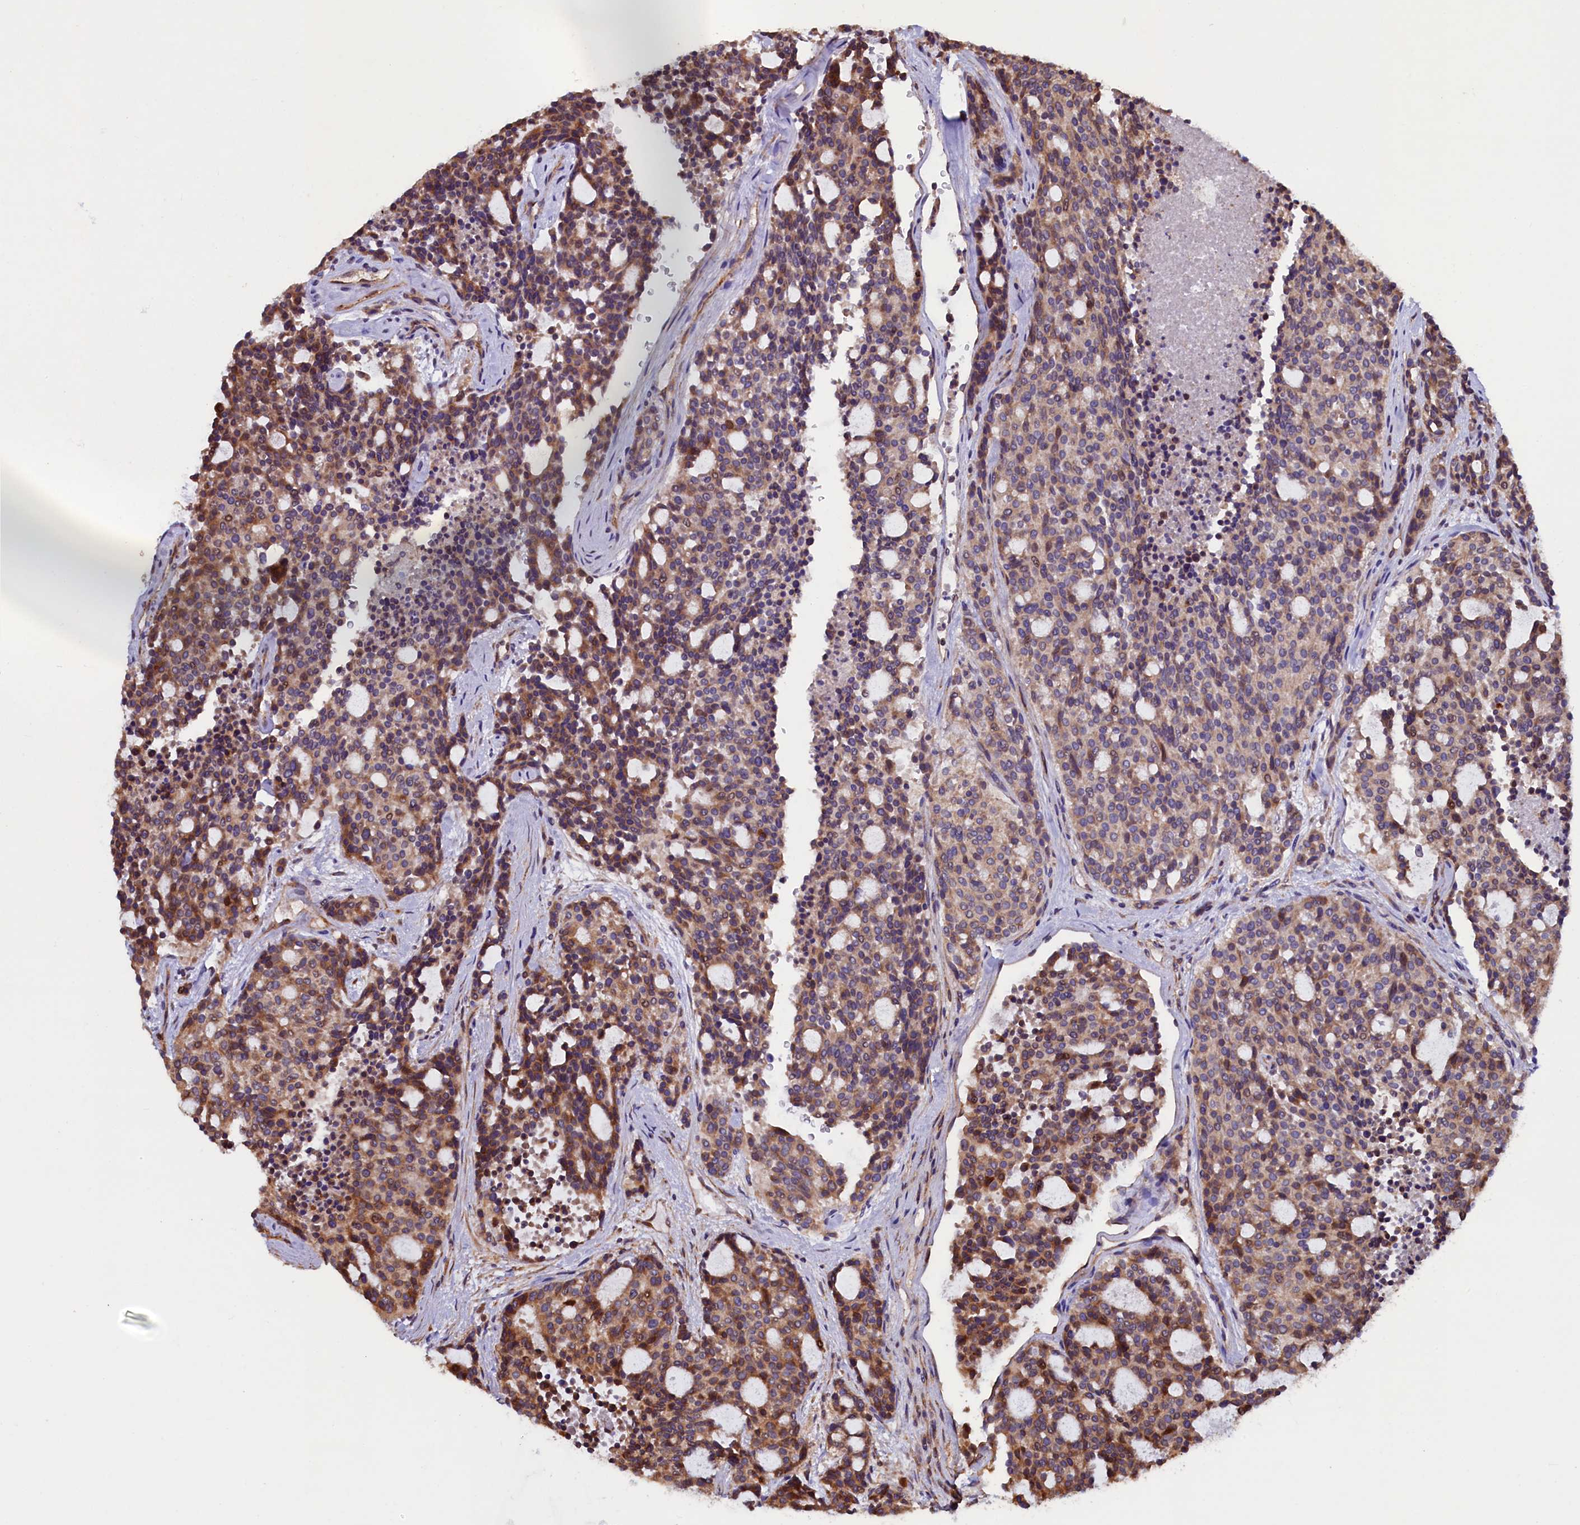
{"staining": {"intensity": "moderate", "quantity": "25%-75%", "location": "cytoplasmic/membranous"}, "tissue": "carcinoid", "cell_type": "Tumor cells", "image_type": "cancer", "snomed": [{"axis": "morphology", "description": "Carcinoid, malignant, NOS"}, {"axis": "topography", "description": "Pancreas"}], "caption": "Approximately 25%-75% of tumor cells in carcinoid reveal moderate cytoplasmic/membranous protein positivity as visualized by brown immunohistochemical staining.", "gene": "ATXN2L", "patient": {"sex": "female", "age": 54}}